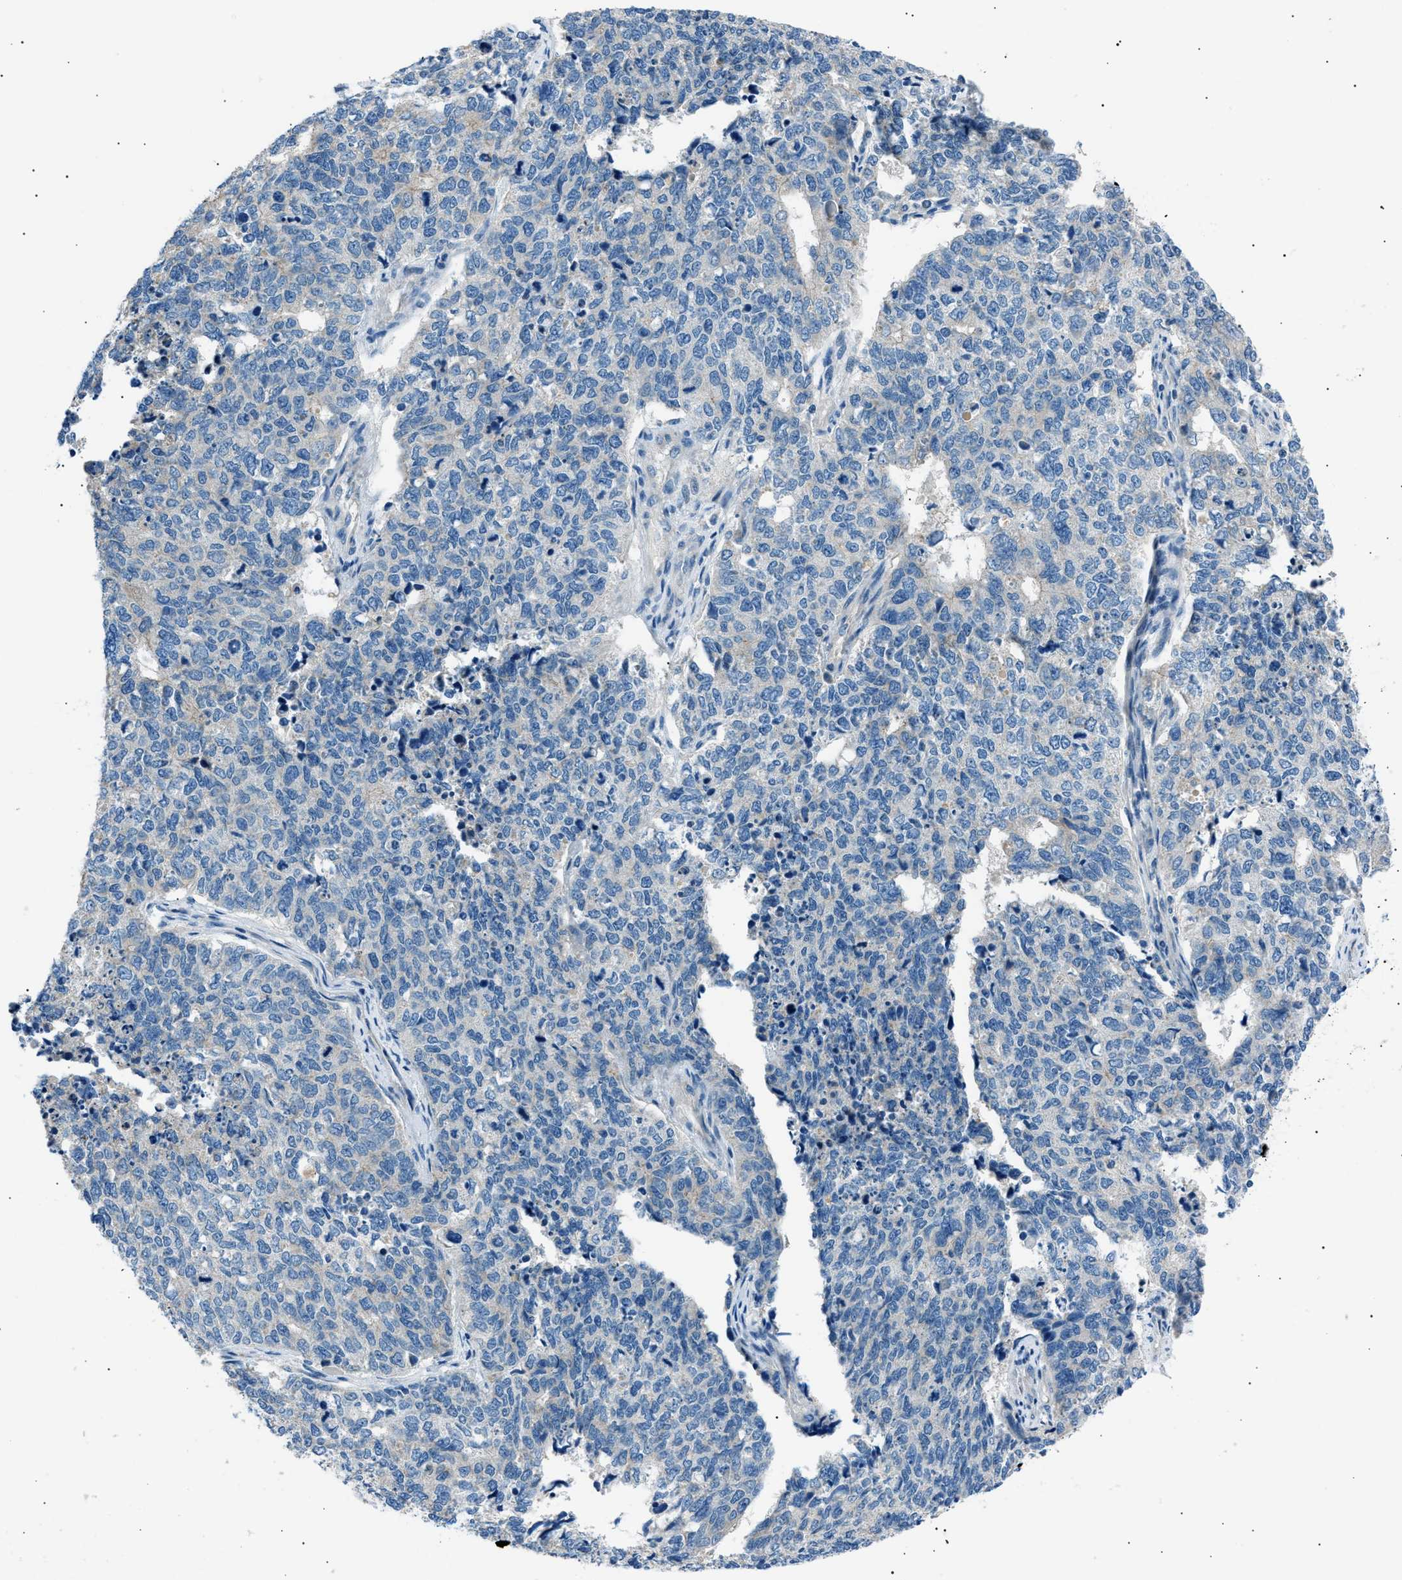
{"staining": {"intensity": "negative", "quantity": "none", "location": "none"}, "tissue": "cervical cancer", "cell_type": "Tumor cells", "image_type": "cancer", "snomed": [{"axis": "morphology", "description": "Squamous cell carcinoma, NOS"}, {"axis": "topography", "description": "Cervix"}], "caption": "Photomicrograph shows no protein staining in tumor cells of cervical cancer (squamous cell carcinoma) tissue. (DAB immunohistochemistry, high magnification).", "gene": "LRRC37B", "patient": {"sex": "female", "age": 63}}